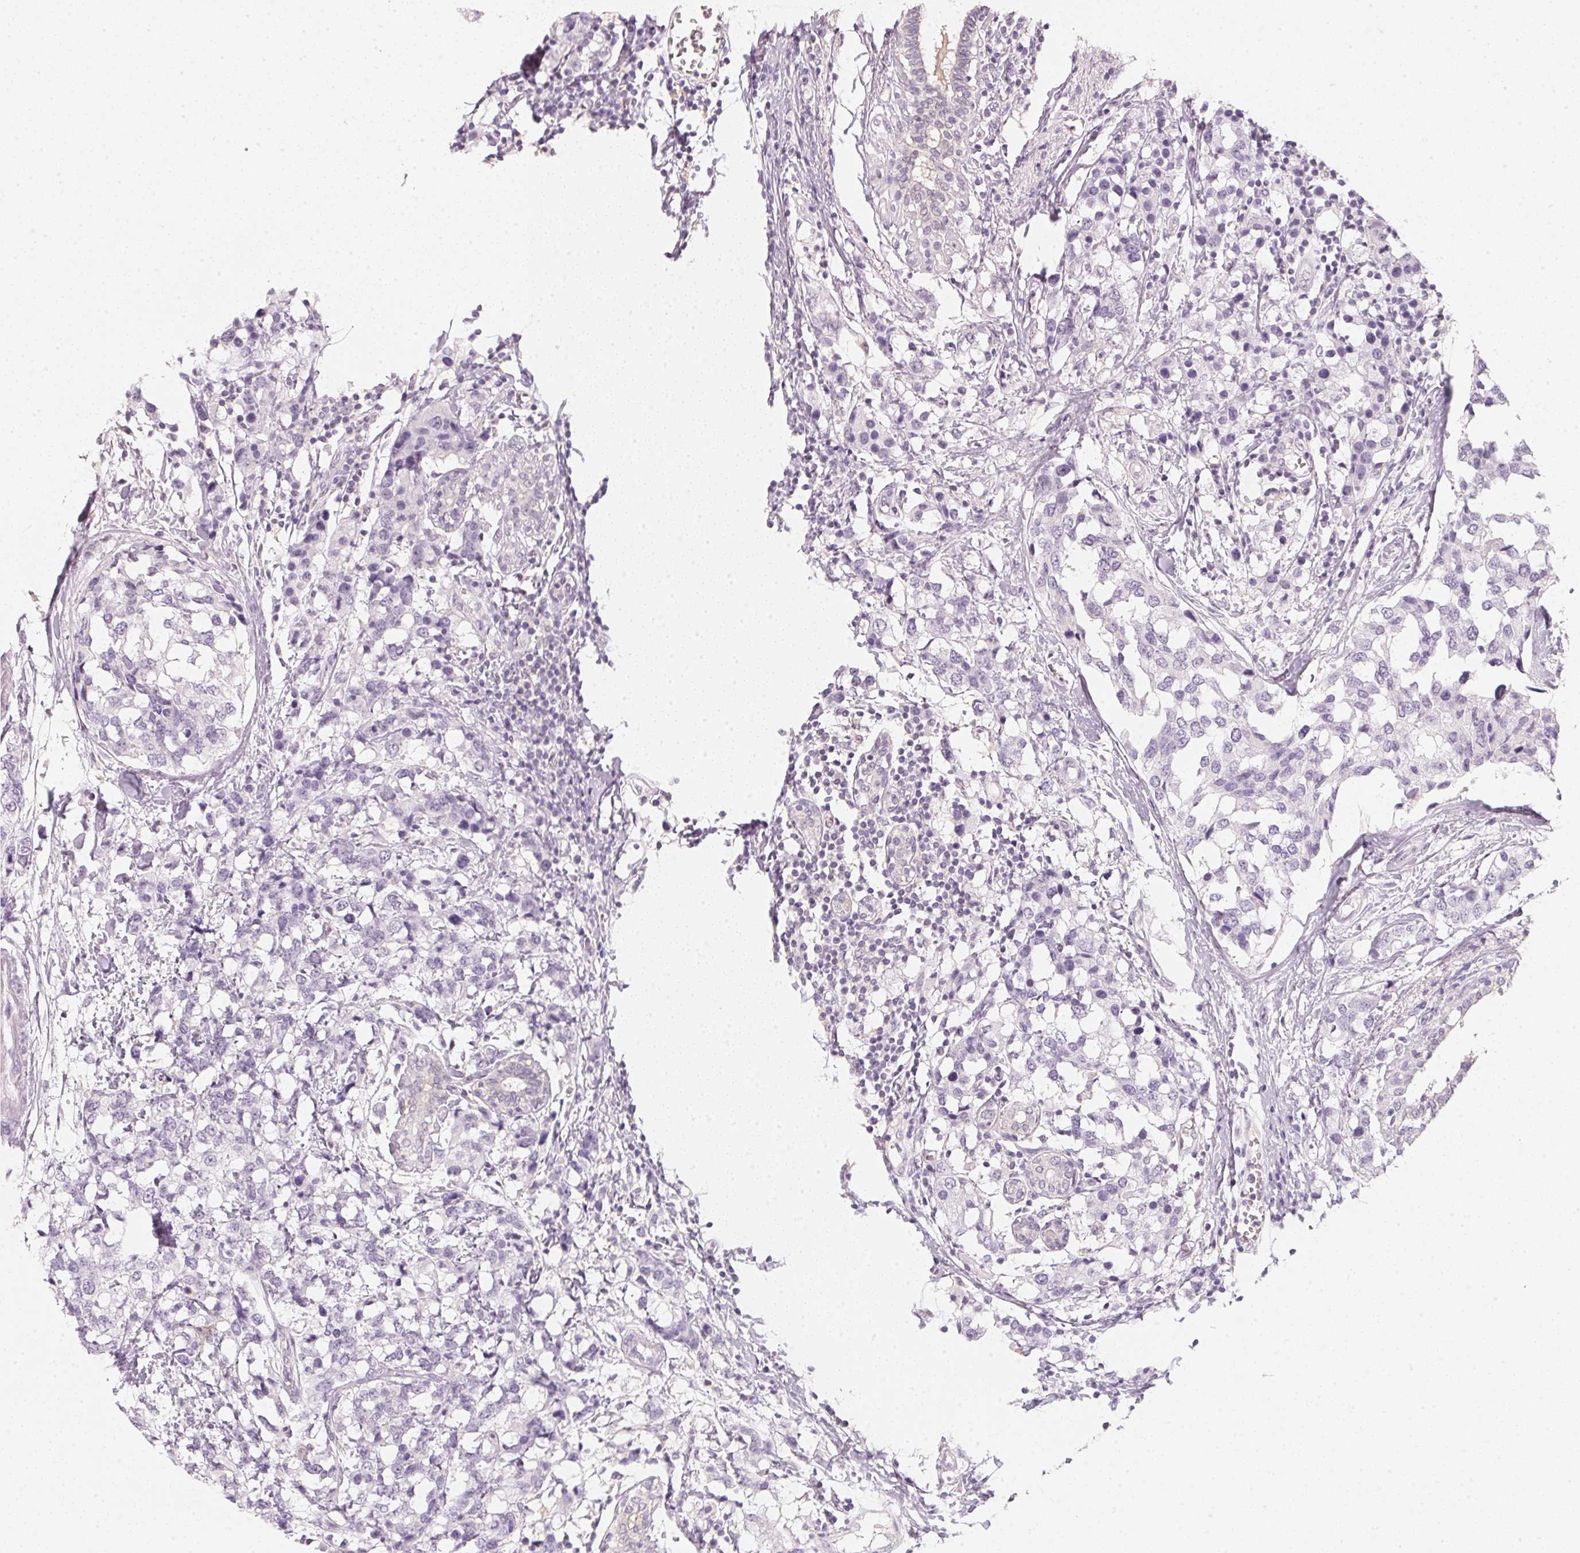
{"staining": {"intensity": "negative", "quantity": "none", "location": "none"}, "tissue": "breast cancer", "cell_type": "Tumor cells", "image_type": "cancer", "snomed": [{"axis": "morphology", "description": "Lobular carcinoma"}, {"axis": "topography", "description": "Breast"}], "caption": "Immunohistochemical staining of human breast cancer reveals no significant positivity in tumor cells.", "gene": "CFAP276", "patient": {"sex": "female", "age": 59}}